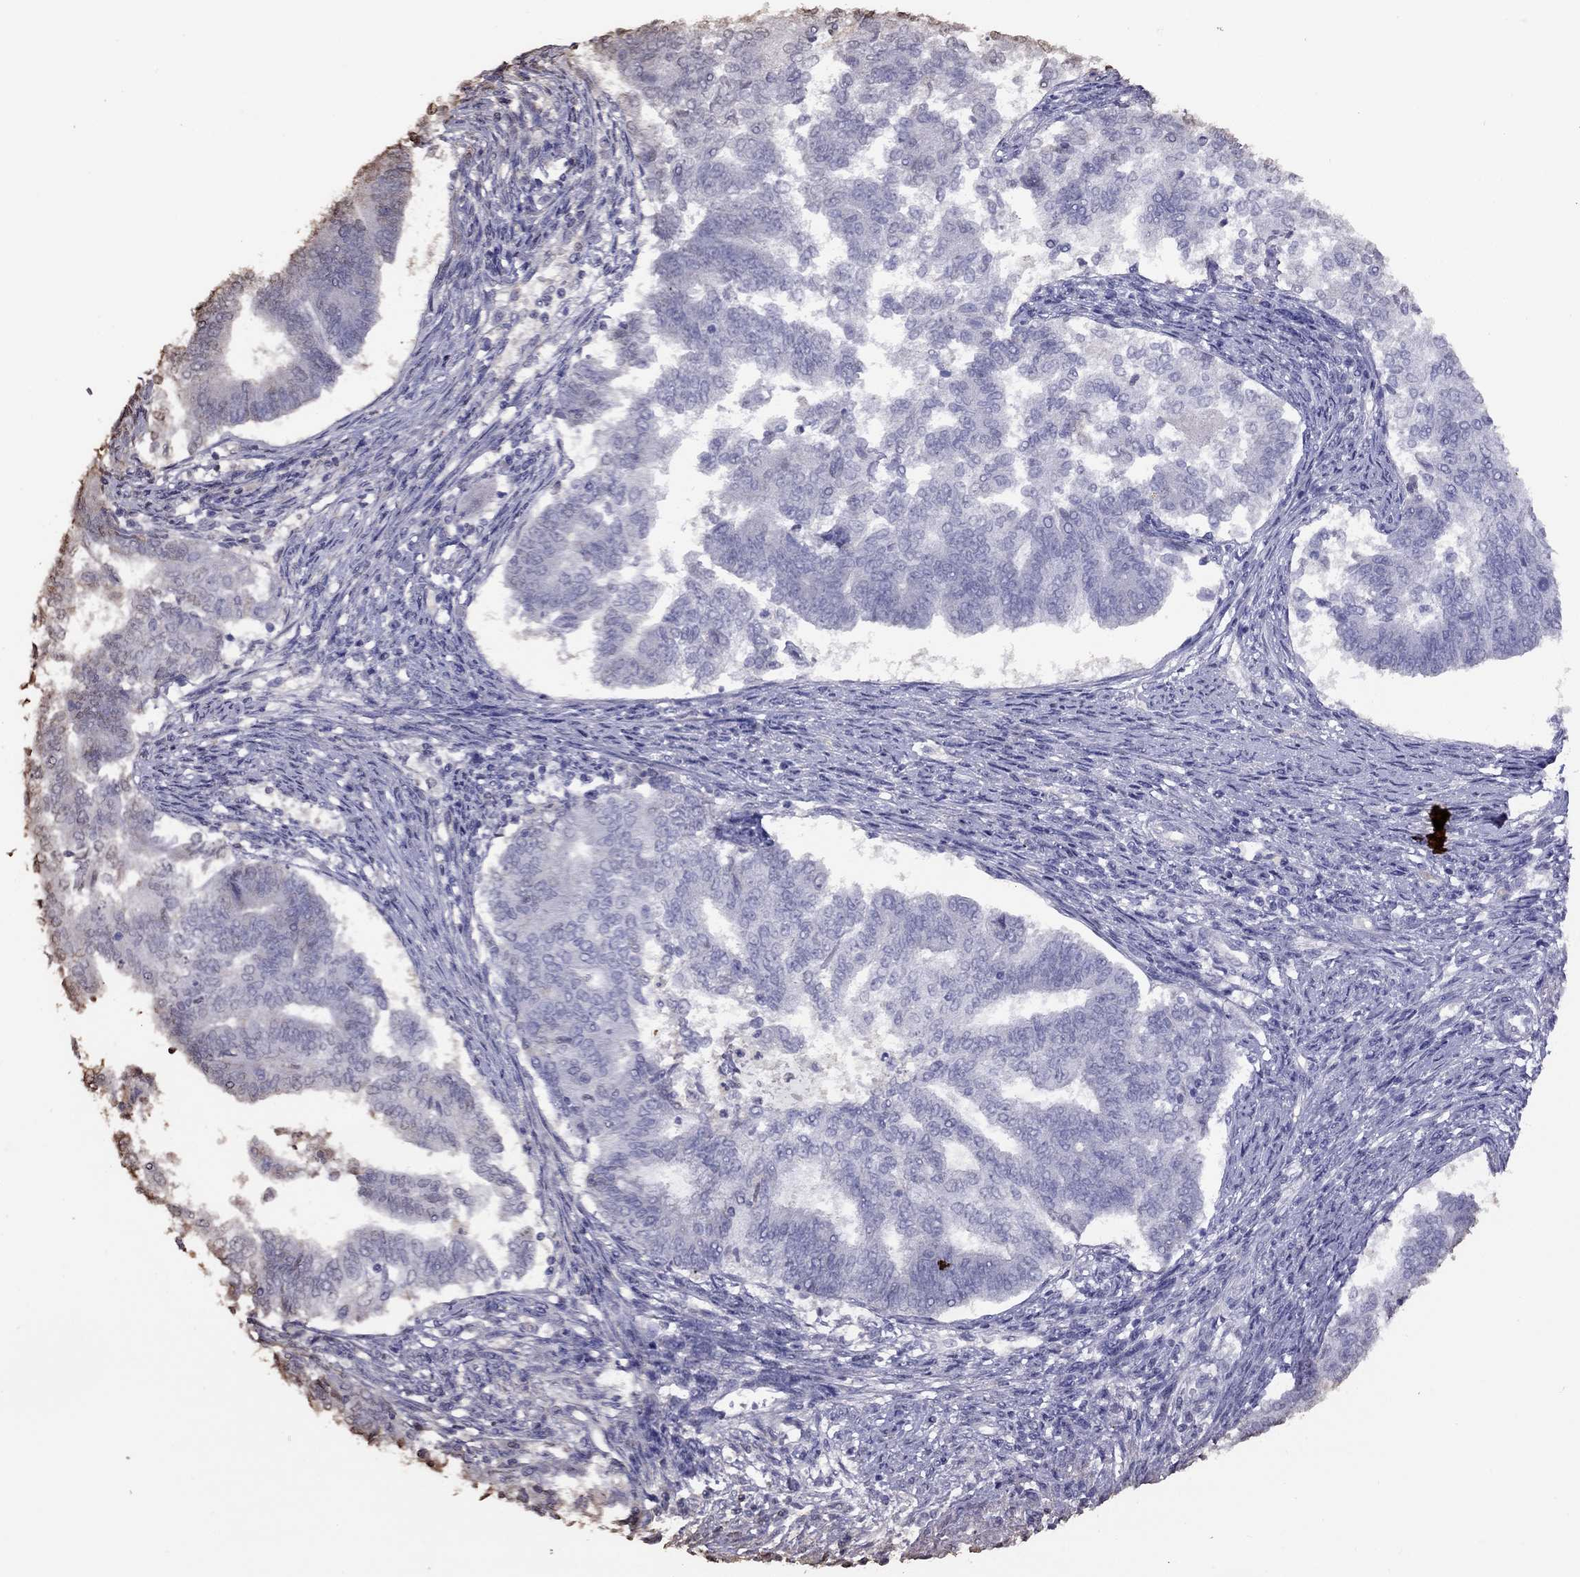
{"staining": {"intensity": "negative", "quantity": "none", "location": "none"}, "tissue": "endometrial cancer", "cell_type": "Tumor cells", "image_type": "cancer", "snomed": [{"axis": "morphology", "description": "Adenocarcinoma, NOS"}, {"axis": "topography", "description": "Endometrium"}], "caption": "Human adenocarcinoma (endometrial) stained for a protein using immunohistochemistry exhibits no expression in tumor cells.", "gene": "SUN3", "patient": {"sex": "female", "age": 65}}